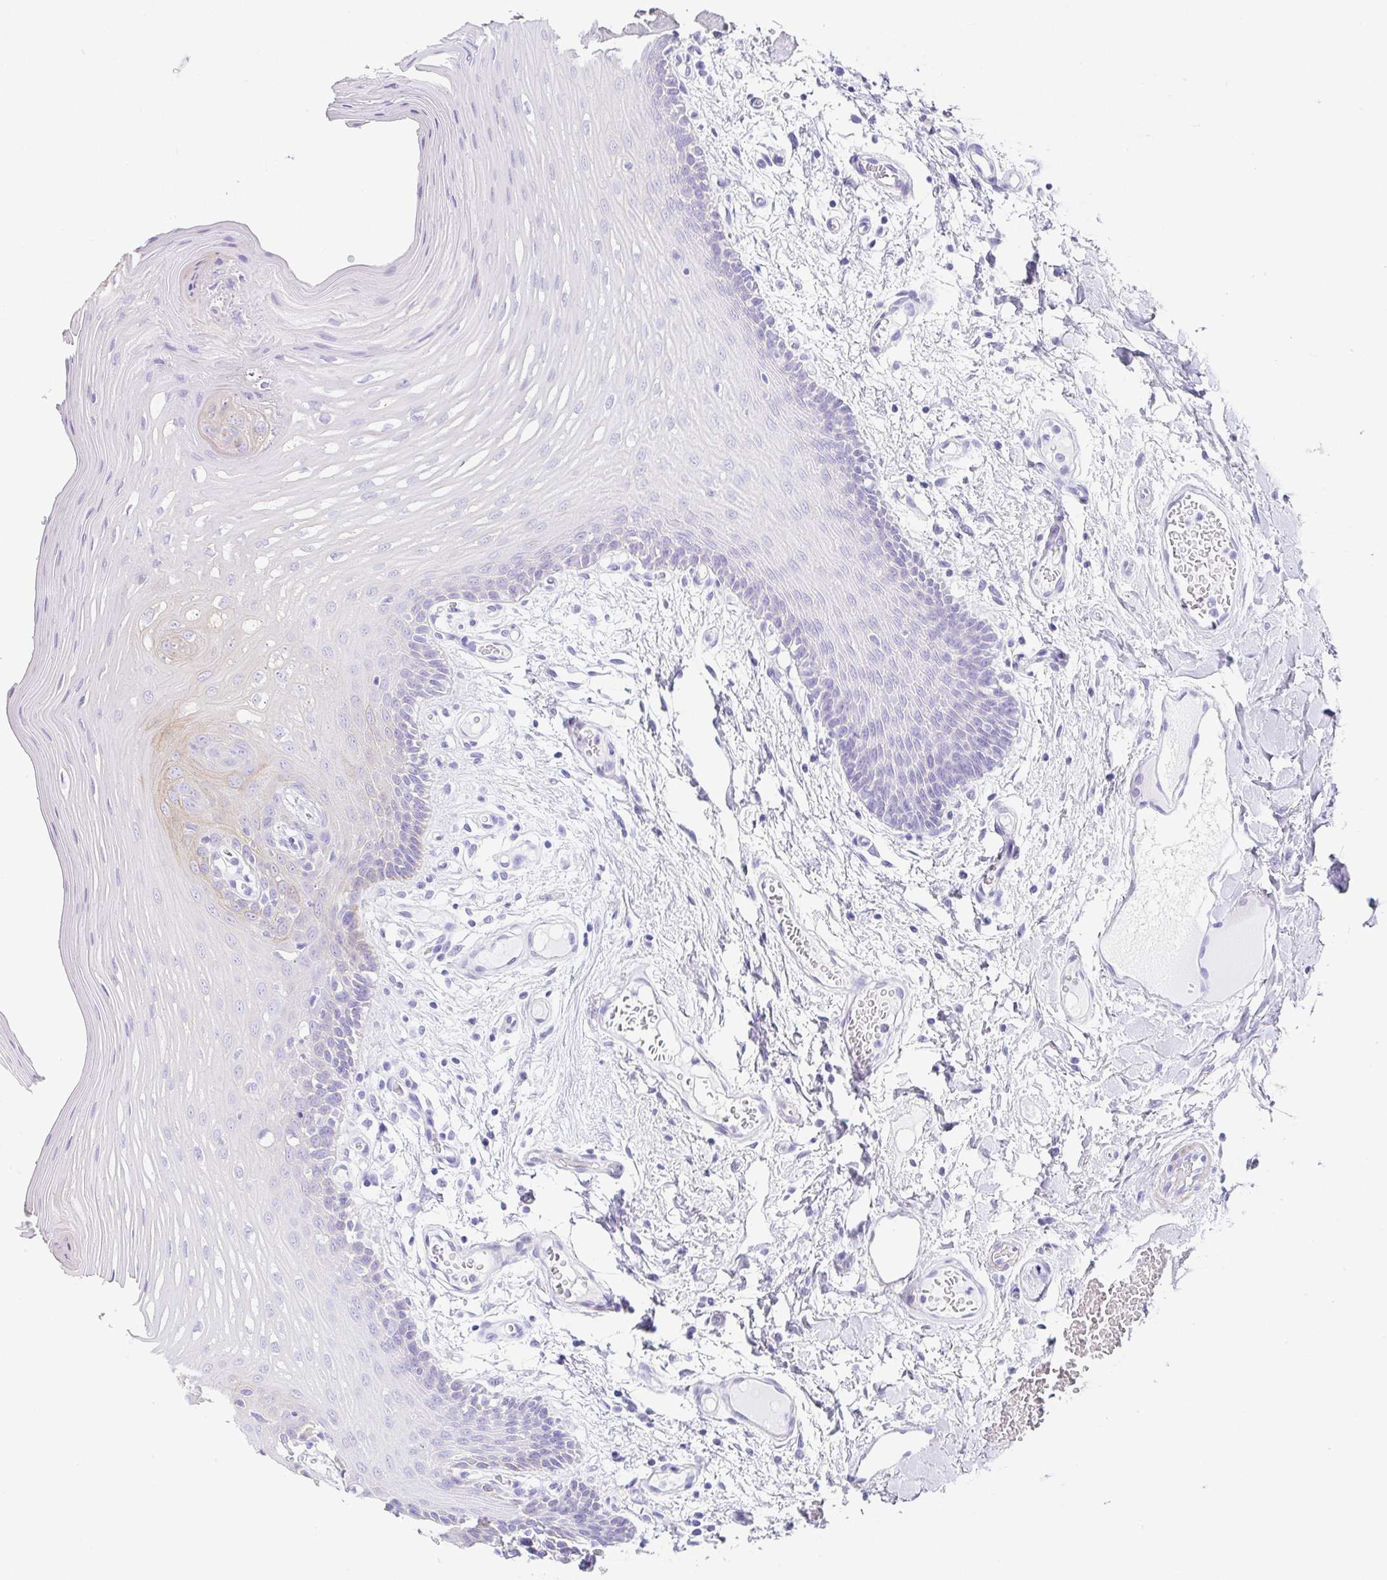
{"staining": {"intensity": "weak", "quantity": "<25%", "location": "cytoplasmic/membranous"}, "tissue": "oral mucosa", "cell_type": "Squamous epithelial cells", "image_type": "normal", "snomed": [{"axis": "morphology", "description": "Normal tissue, NOS"}, {"axis": "topography", "description": "Oral tissue"}, {"axis": "topography", "description": "Tounge, NOS"}], "caption": "Immunohistochemistry (IHC) histopathology image of unremarkable human oral mucosa stained for a protein (brown), which exhibits no positivity in squamous epithelial cells.", "gene": "CLDND2", "patient": {"sex": "female", "age": 60}}